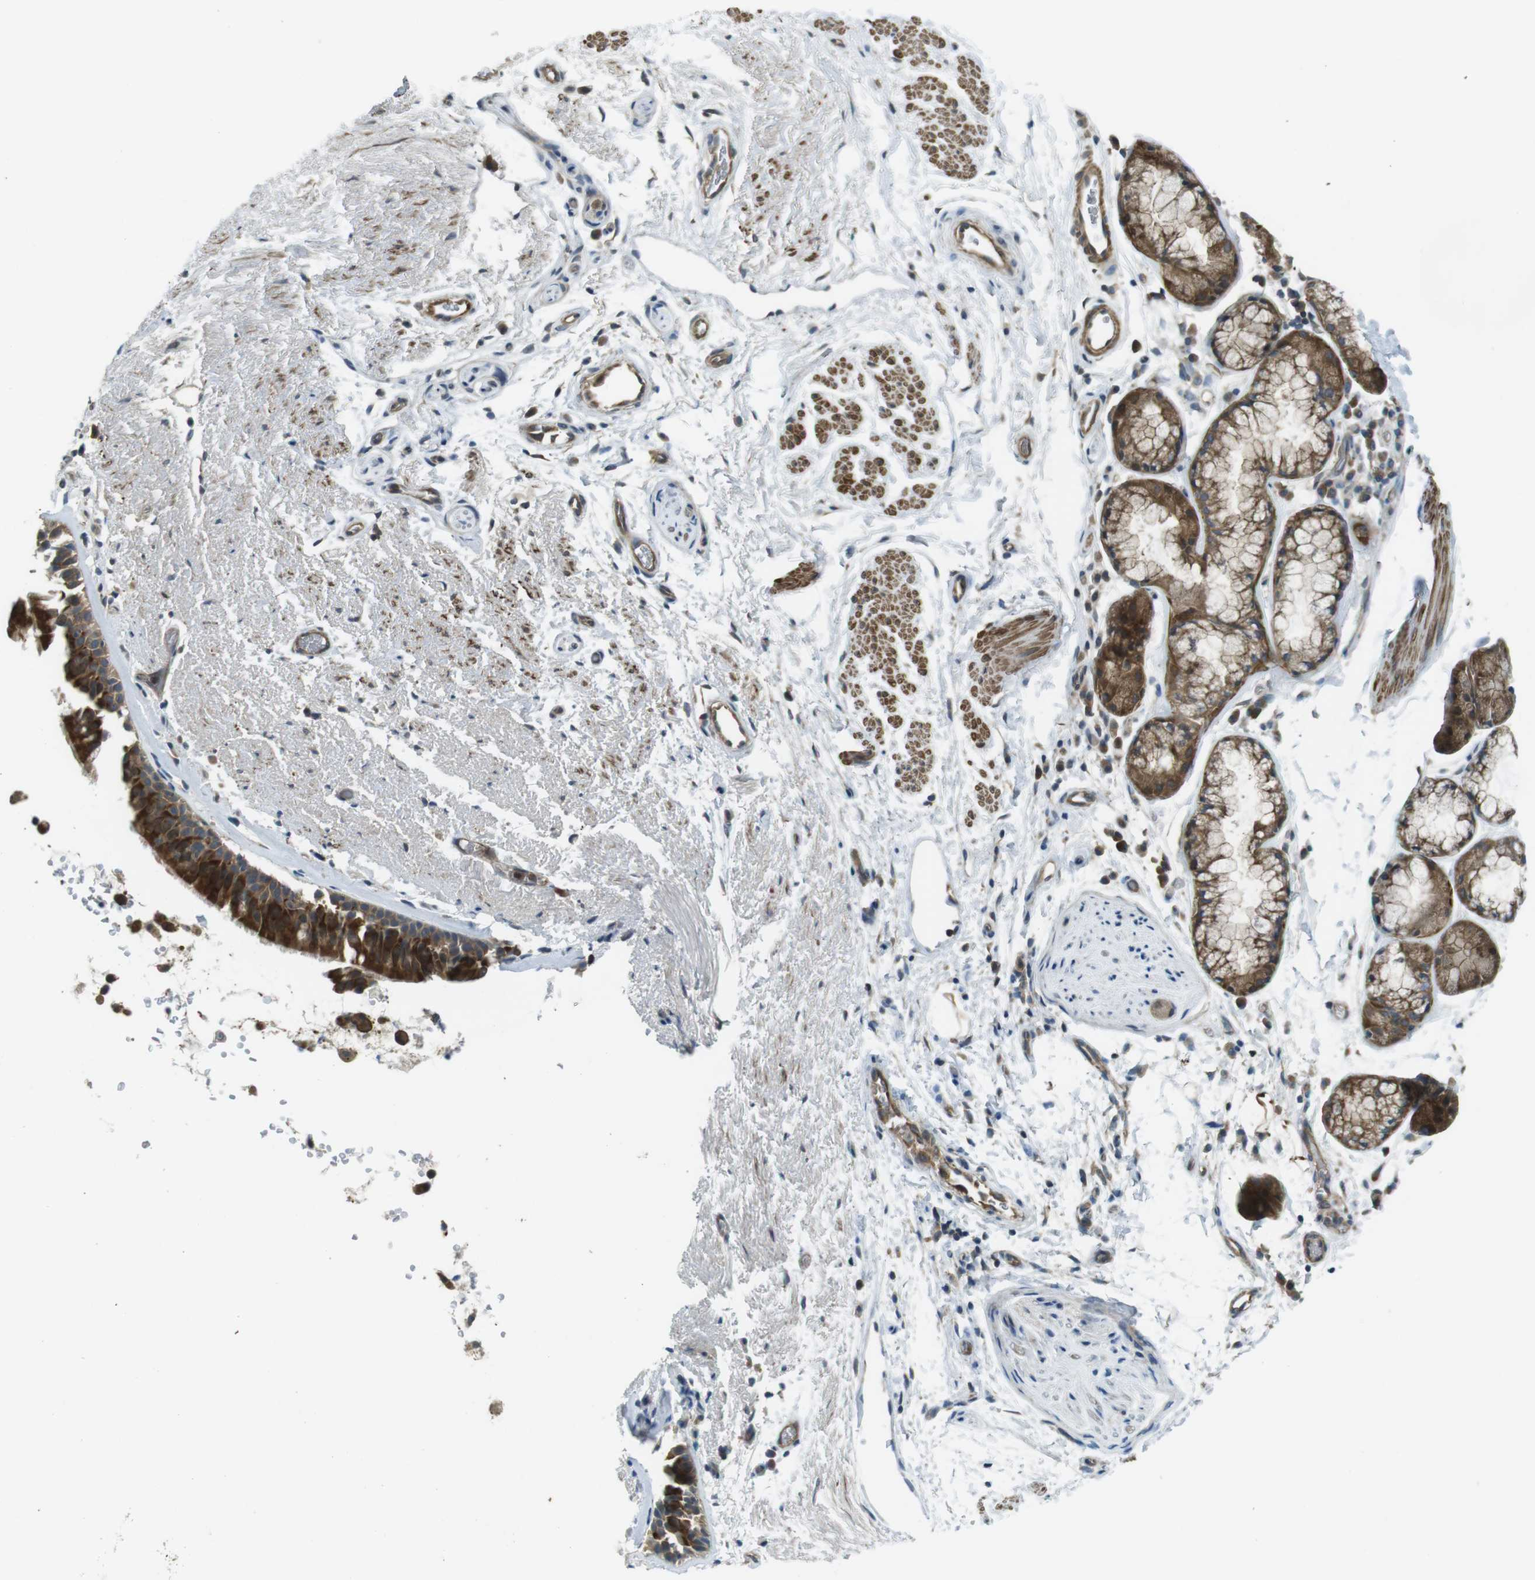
{"staining": {"intensity": "strong", "quantity": ">75%", "location": "cytoplasmic/membranous"}, "tissue": "bronchus", "cell_type": "Respiratory epithelial cells", "image_type": "normal", "snomed": [{"axis": "morphology", "description": "Normal tissue, NOS"}, {"axis": "topography", "description": "Bronchus"}], "caption": "Immunohistochemistry (IHC) image of normal bronchus: bronchus stained using IHC shows high levels of strong protein expression localized specifically in the cytoplasmic/membranous of respiratory epithelial cells, appearing as a cytoplasmic/membranous brown color.", "gene": "LRRC3B", "patient": {"sex": "female", "age": 54}}